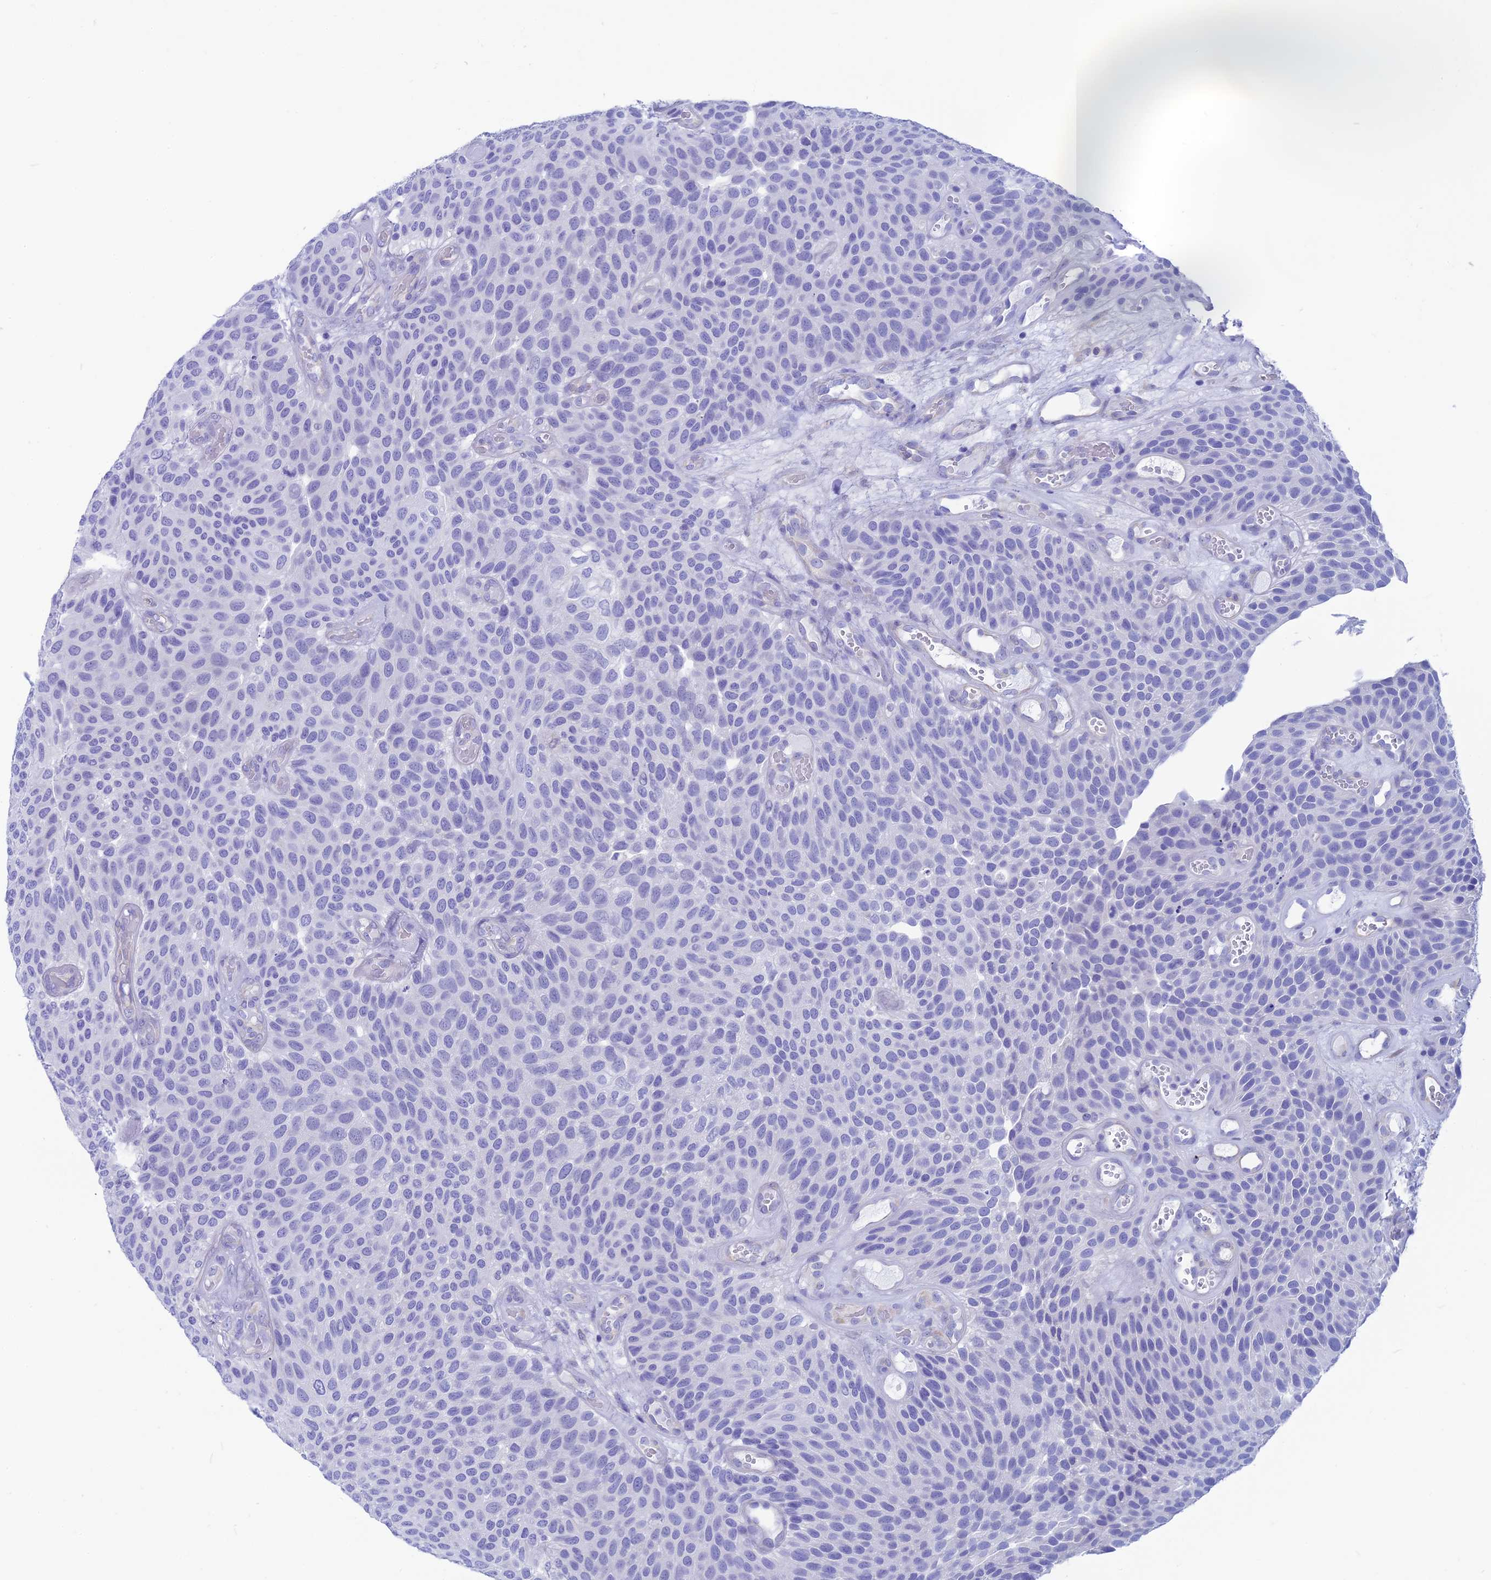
{"staining": {"intensity": "negative", "quantity": "none", "location": "none"}, "tissue": "urothelial cancer", "cell_type": "Tumor cells", "image_type": "cancer", "snomed": [{"axis": "morphology", "description": "Urothelial carcinoma, Low grade"}, {"axis": "topography", "description": "Urinary bladder"}], "caption": "Immunohistochemistry photomicrograph of neoplastic tissue: human urothelial cancer stained with DAB (3,3'-diaminobenzidine) reveals no significant protein staining in tumor cells.", "gene": "GNGT2", "patient": {"sex": "male", "age": 89}}